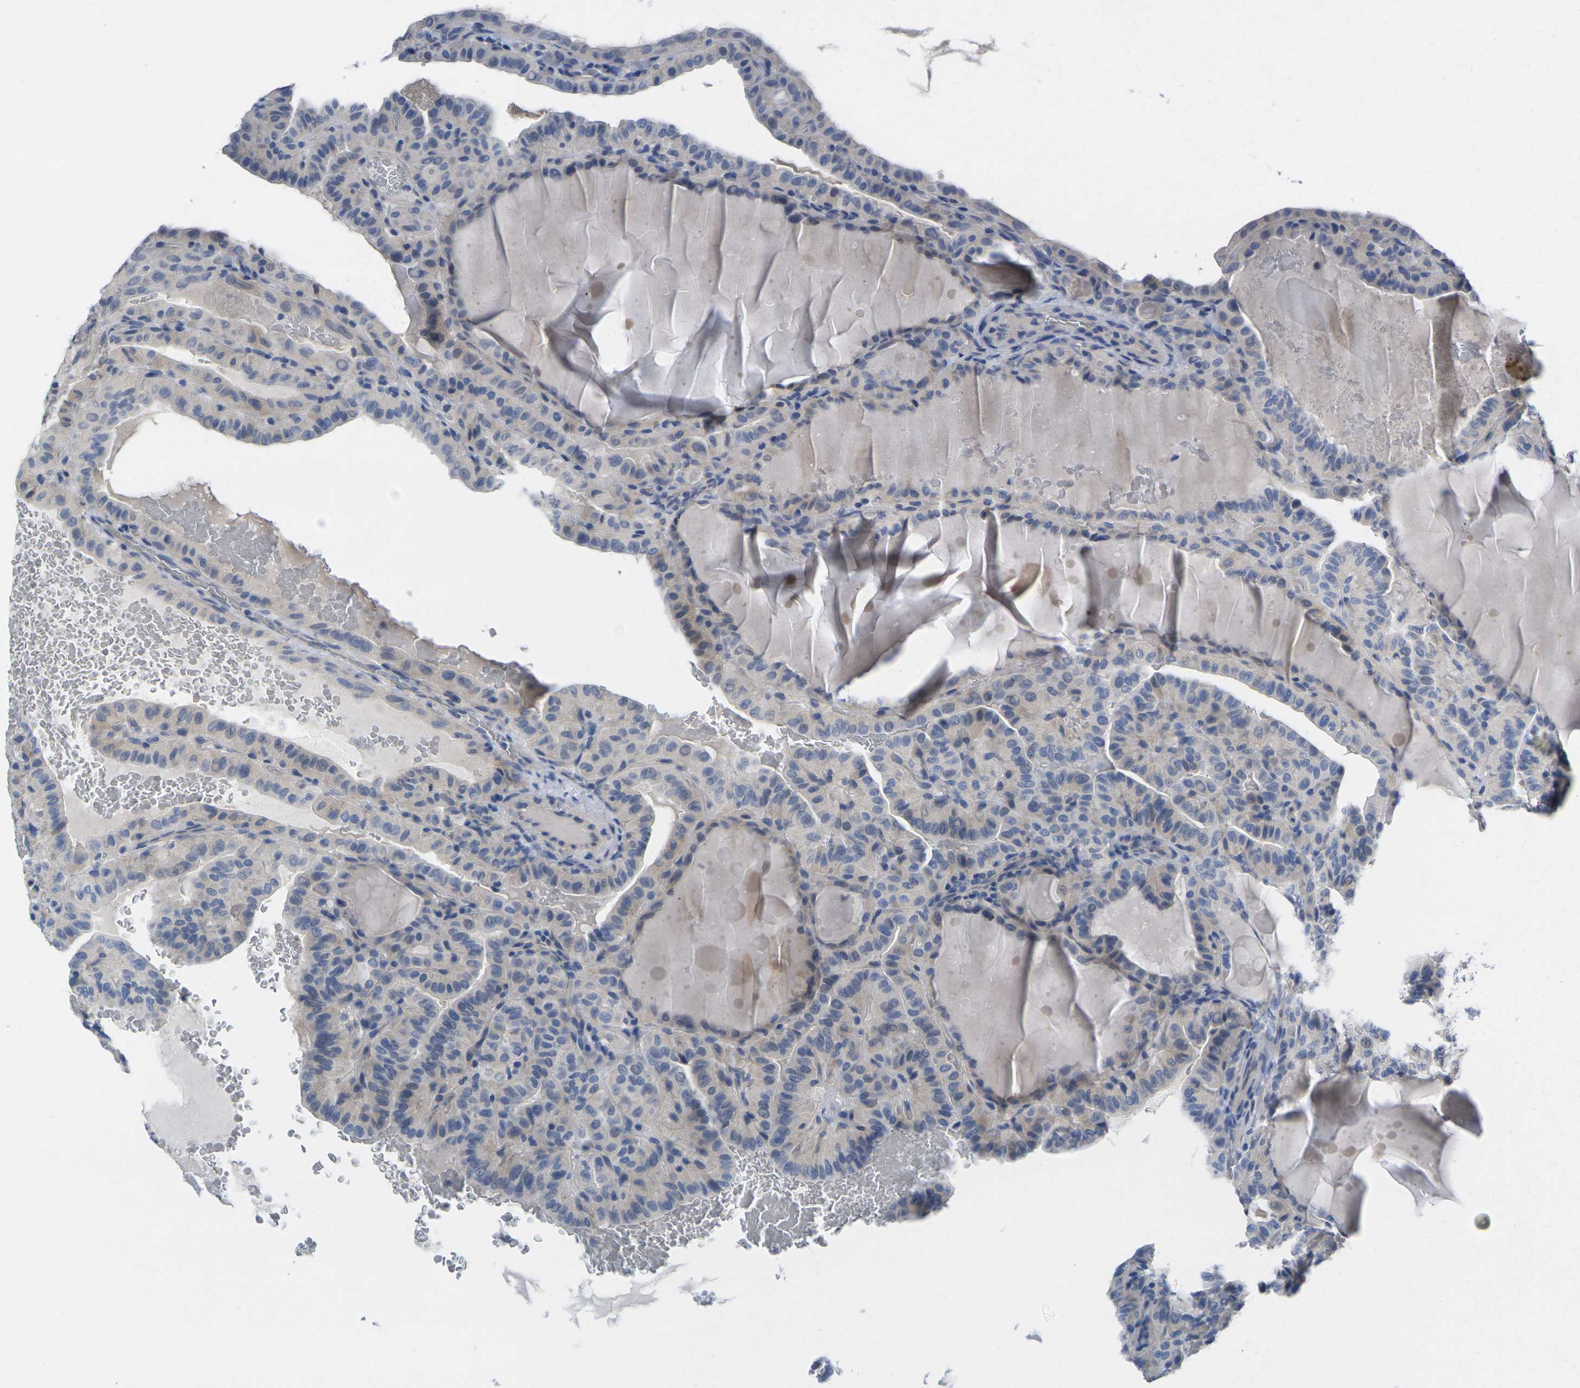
{"staining": {"intensity": "weak", "quantity": "25%-75%", "location": "cytoplasmic/membranous"}, "tissue": "thyroid cancer", "cell_type": "Tumor cells", "image_type": "cancer", "snomed": [{"axis": "morphology", "description": "Papillary adenocarcinoma, NOS"}, {"axis": "topography", "description": "Thyroid gland"}], "caption": "DAB (3,3'-diaminobenzidine) immunohistochemical staining of thyroid cancer demonstrates weak cytoplasmic/membranous protein positivity in approximately 25%-75% of tumor cells.", "gene": "TNNI3", "patient": {"sex": "male", "age": 77}}